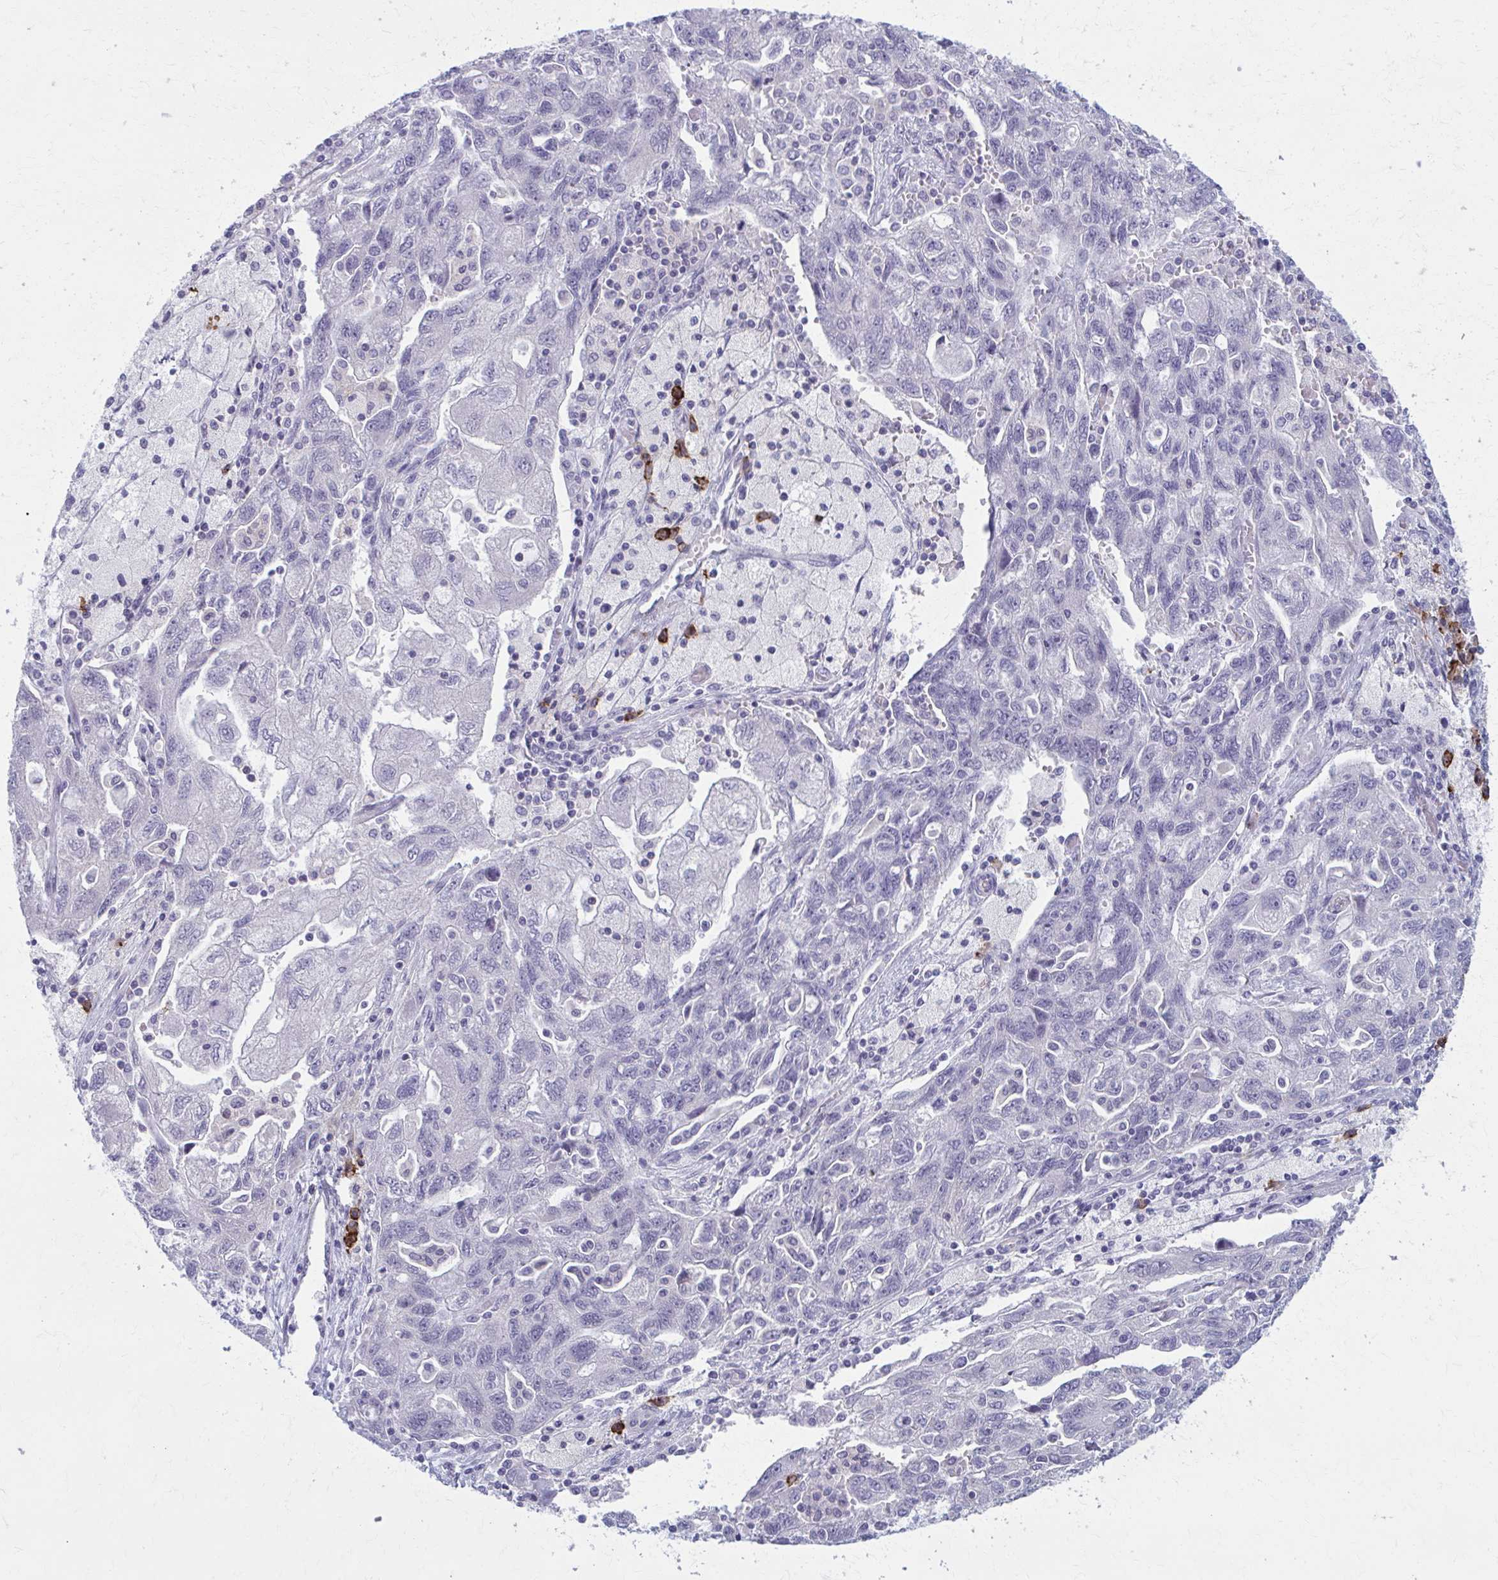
{"staining": {"intensity": "negative", "quantity": "none", "location": "none"}, "tissue": "ovarian cancer", "cell_type": "Tumor cells", "image_type": "cancer", "snomed": [{"axis": "morphology", "description": "Carcinoma, NOS"}, {"axis": "morphology", "description": "Cystadenocarcinoma, serous, NOS"}, {"axis": "topography", "description": "Ovary"}], "caption": "Human ovarian cancer stained for a protein using IHC shows no staining in tumor cells.", "gene": "CD38", "patient": {"sex": "female", "age": 69}}